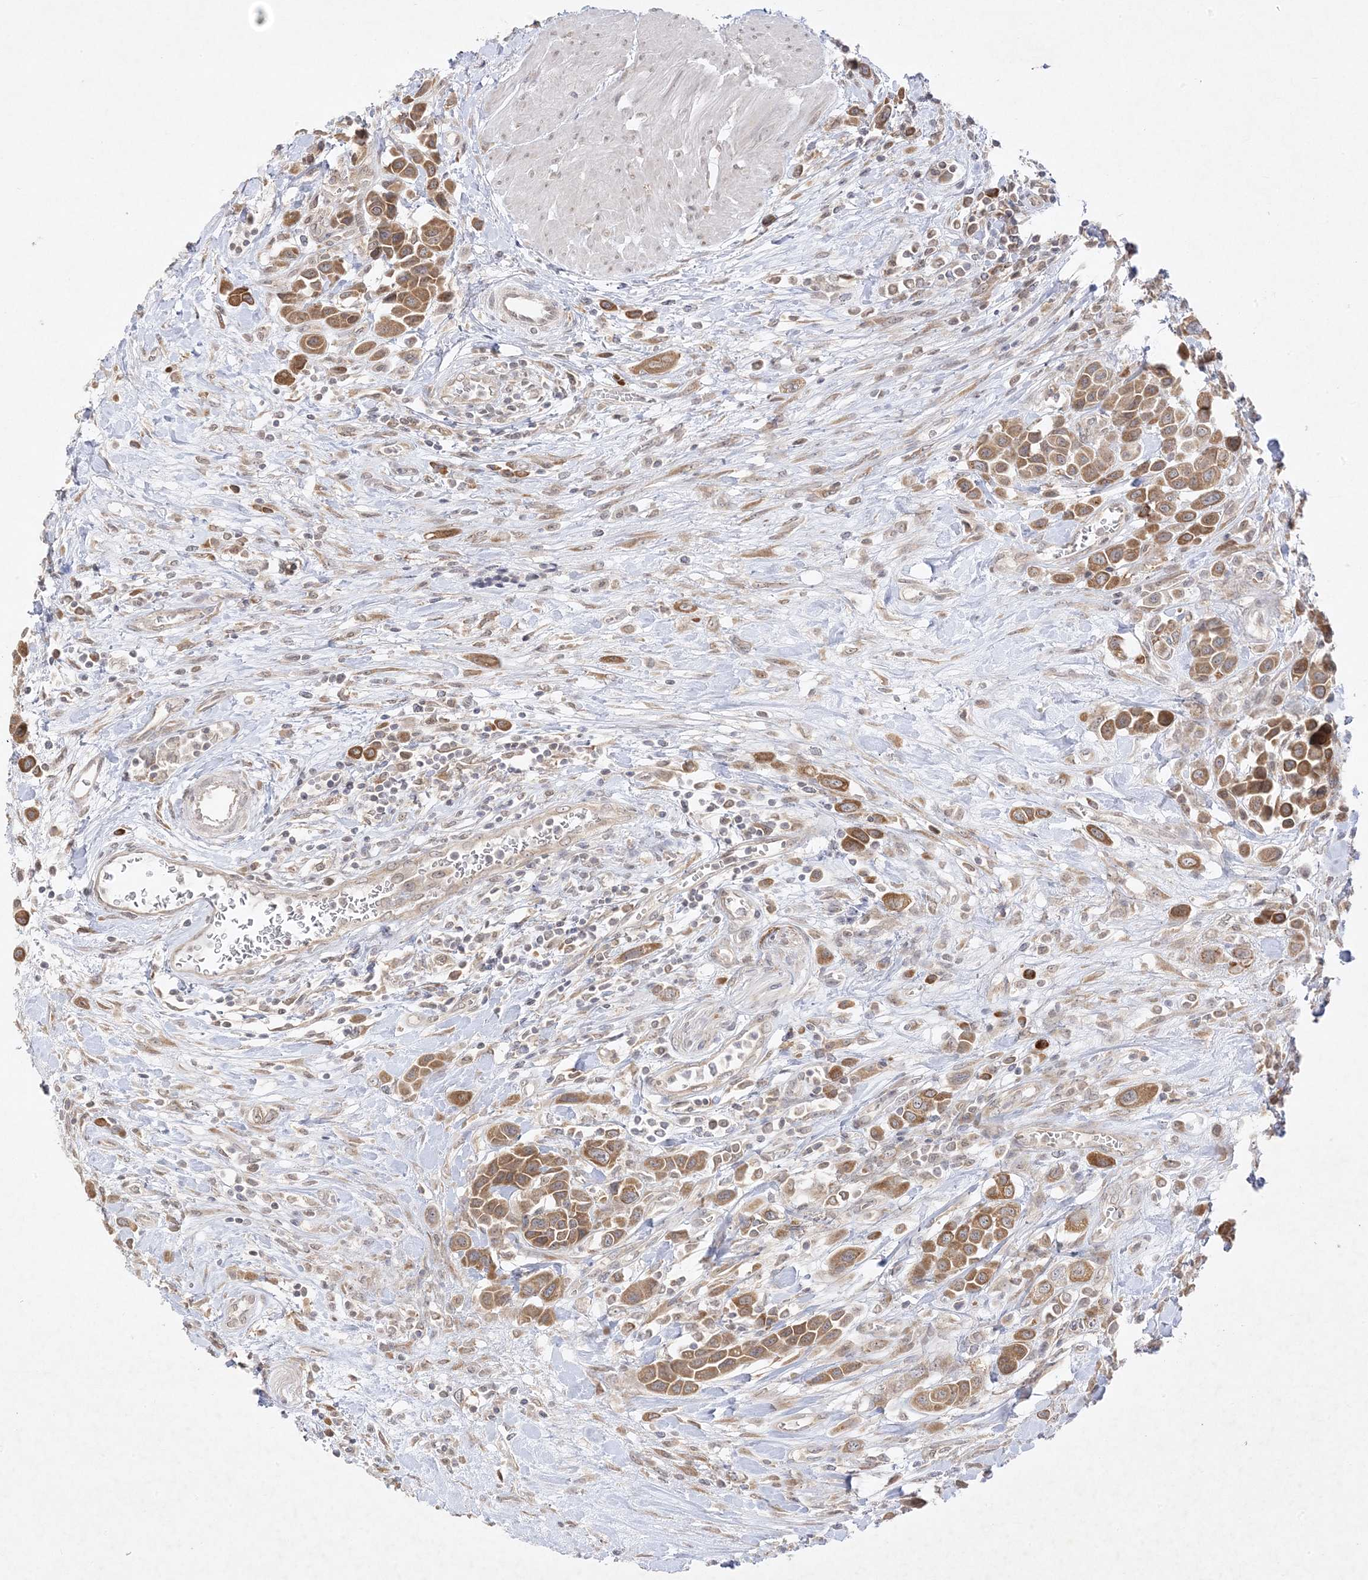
{"staining": {"intensity": "moderate", "quantity": ">75%", "location": "cytoplasmic/membranous"}, "tissue": "urothelial cancer", "cell_type": "Tumor cells", "image_type": "cancer", "snomed": [{"axis": "morphology", "description": "Urothelial carcinoma, High grade"}, {"axis": "topography", "description": "Urinary bladder"}], "caption": "High-grade urothelial carcinoma stained with immunohistochemistry (IHC) displays moderate cytoplasmic/membranous expression in approximately >75% of tumor cells. Immunohistochemistry stains the protein in brown and the nuclei are stained blue.", "gene": "C2CD2", "patient": {"sex": "male", "age": 50}}